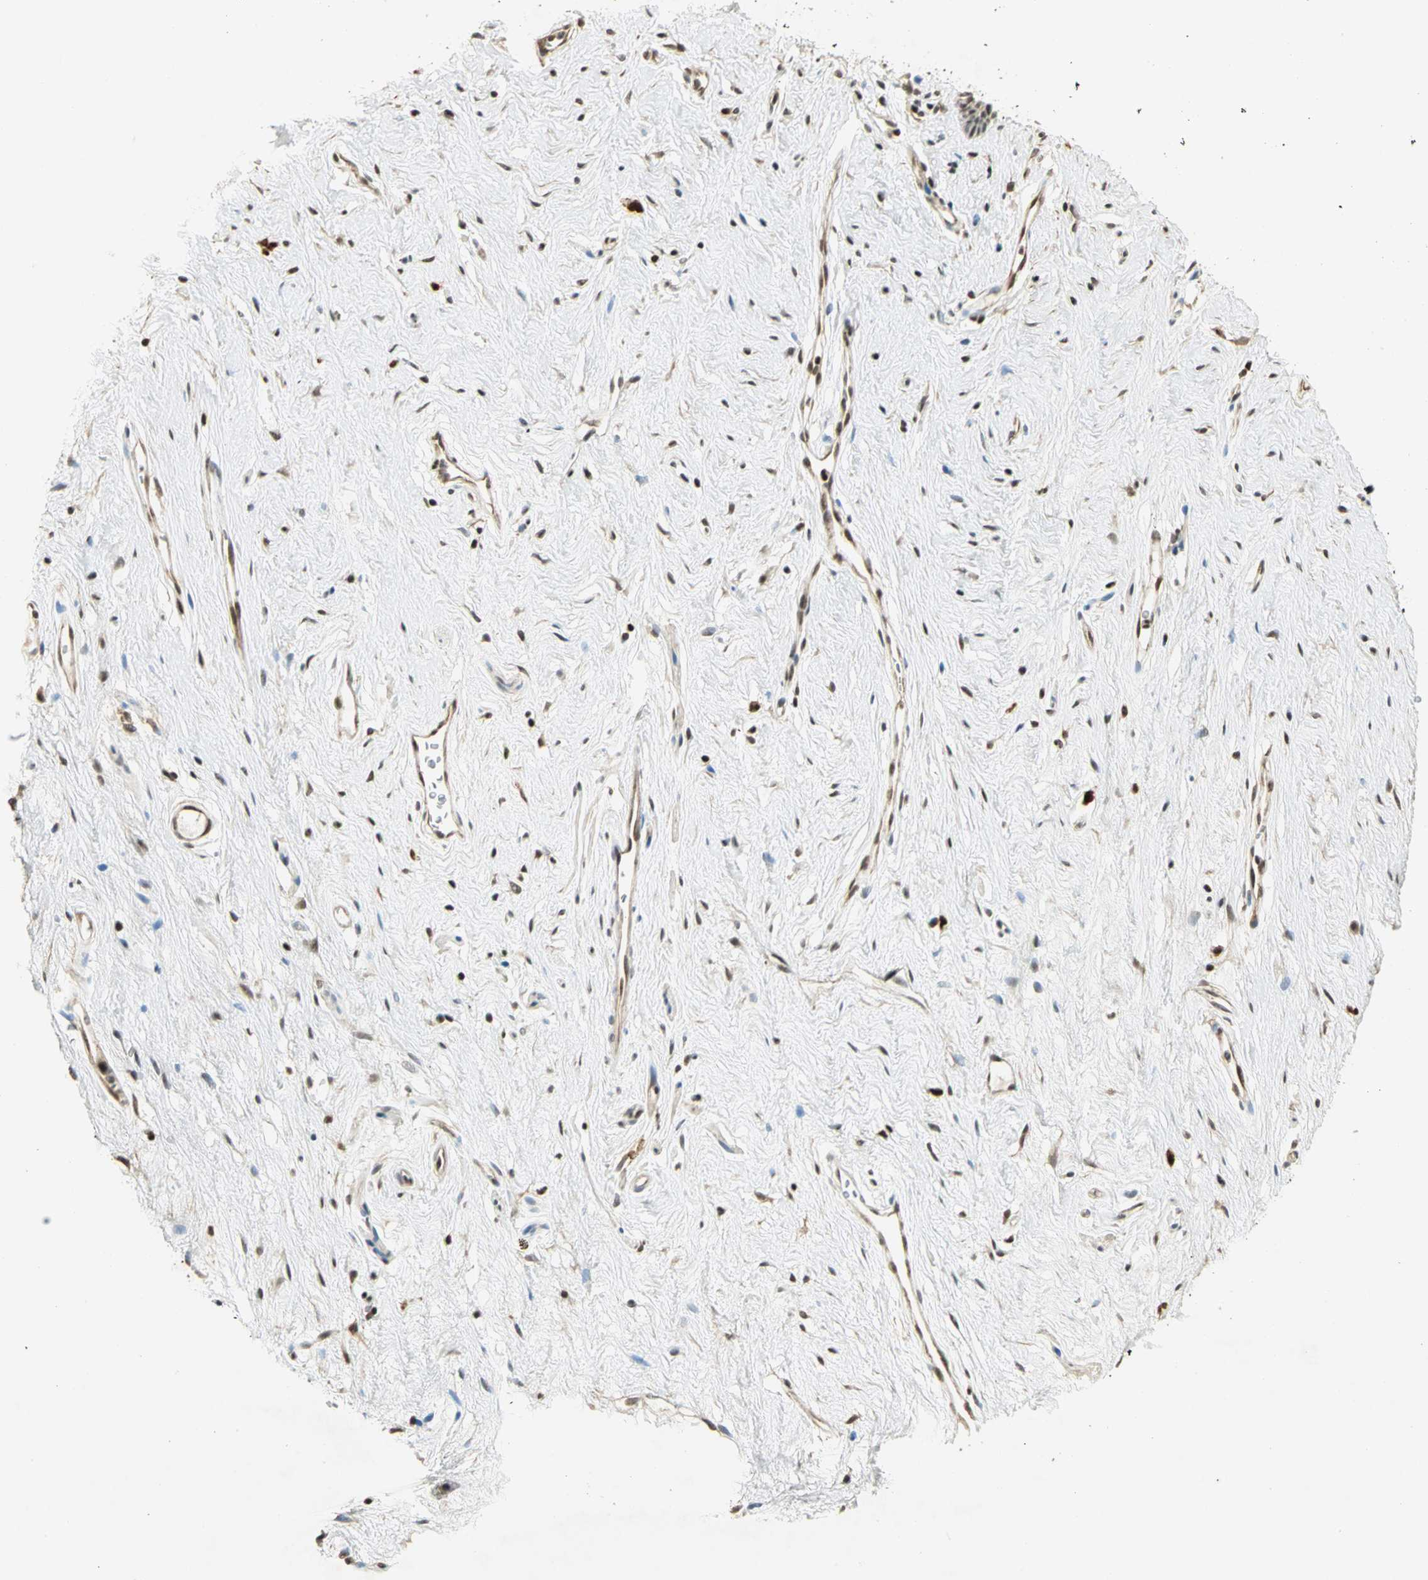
{"staining": {"intensity": "strong", "quantity": "<25%", "location": "nuclear"}, "tissue": "vagina", "cell_type": "Squamous epithelial cells", "image_type": "normal", "snomed": [{"axis": "morphology", "description": "Normal tissue, NOS"}, {"axis": "topography", "description": "Vagina"}], "caption": "Immunohistochemistry staining of normal vagina, which reveals medium levels of strong nuclear staining in approximately <25% of squamous epithelial cells indicating strong nuclear protein staining. The staining was performed using DAB (3,3'-diaminobenzidine) (brown) for protein detection and nuclei were counterstained in hematoxylin (blue).", "gene": "ELF1", "patient": {"sex": "female", "age": 44}}